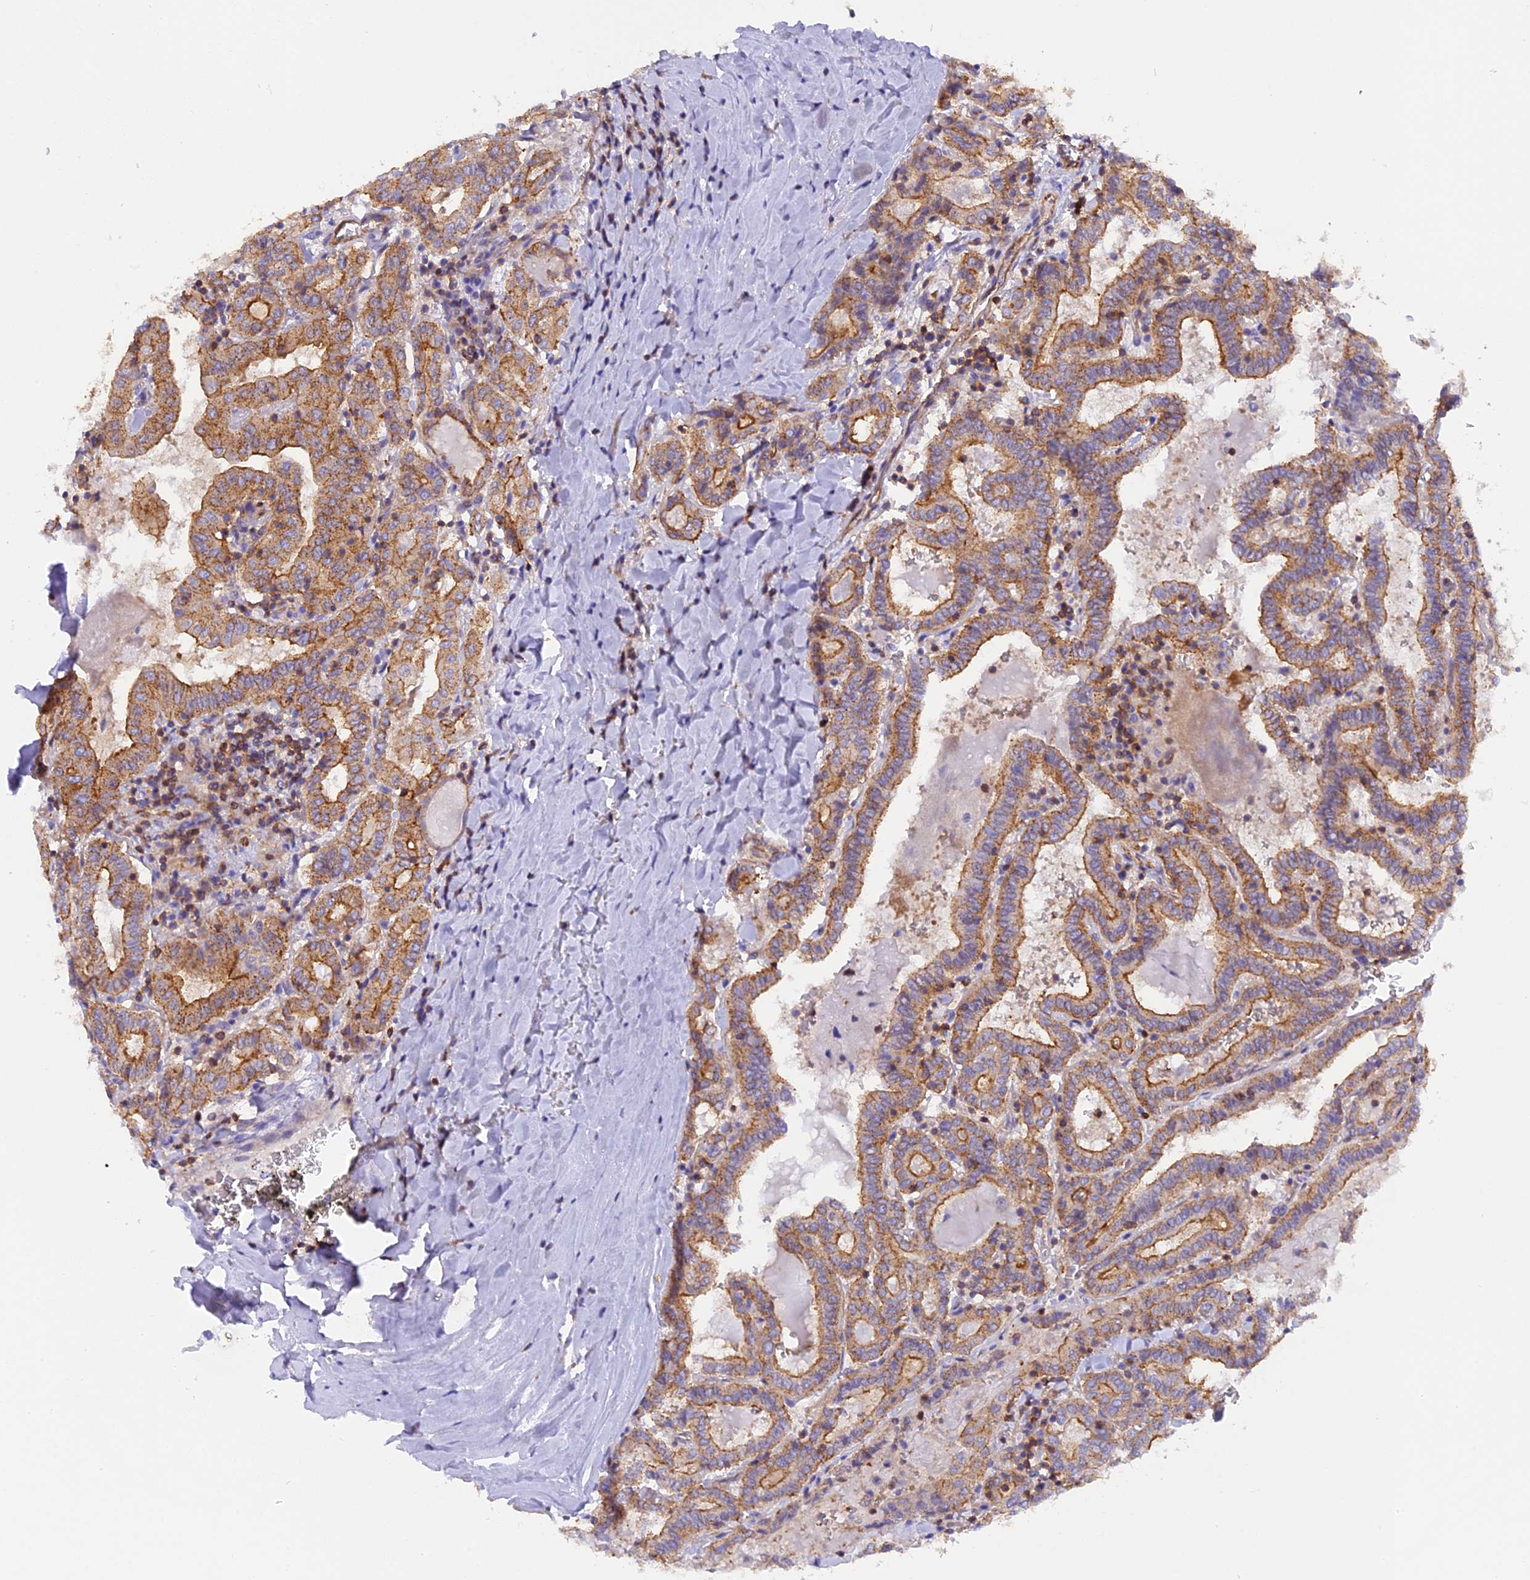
{"staining": {"intensity": "moderate", "quantity": ">75%", "location": "cytoplasmic/membranous"}, "tissue": "thyroid cancer", "cell_type": "Tumor cells", "image_type": "cancer", "snomed": [{"axis": "morphology", "description": "Papillary adenocarcinoma, NOS"}, {"axis": "topography", "description": "Thyroid gland"}], "caption": "High-magnification brightfield microscopy of thyroid papillary adenocarcinoma stained with DAB (3,3'-diaminobenzidine) (brown) and counterstained with hematoxylin (blue). tumor cells exhibit moderate cytoplasmic/membranous positivity is seen in about>75% of cells.", "gene": "FAM193A", "patient": {"sex": "female", "age": 72}}